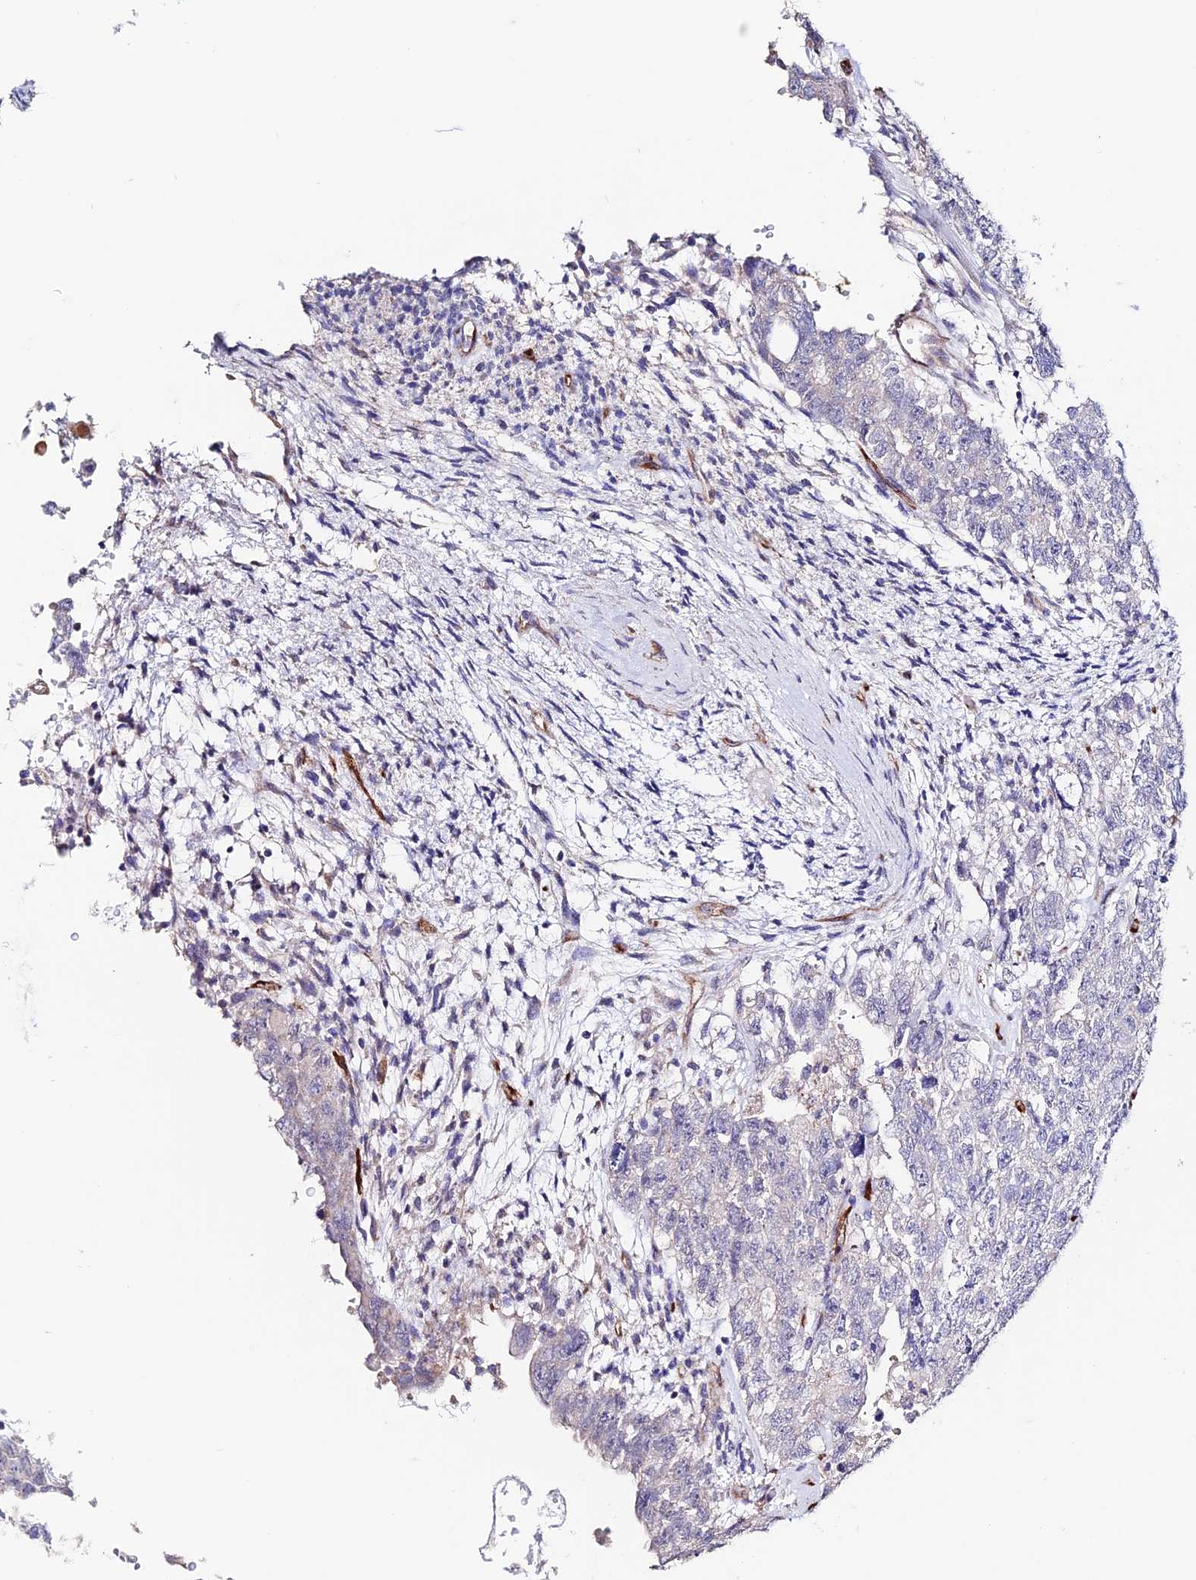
{"staining": {"intensity": "negative", "quantity": "none", "location": "none"}, "tissue": "testis cancer", "cell_type": "Tumor cells", "image_type": "cancer", "snomed": [{"axis": "morphology", "description": "Carcinoma, Embryonal, NOS"}, {"axis": "topography", "description": "Testis"}], "caption": "Immunohistochemical staining of testis cancer displays no significant positivity in tumor cells.", "gene": "ESM1", "patient": {"sex": "male", "age": 26}}